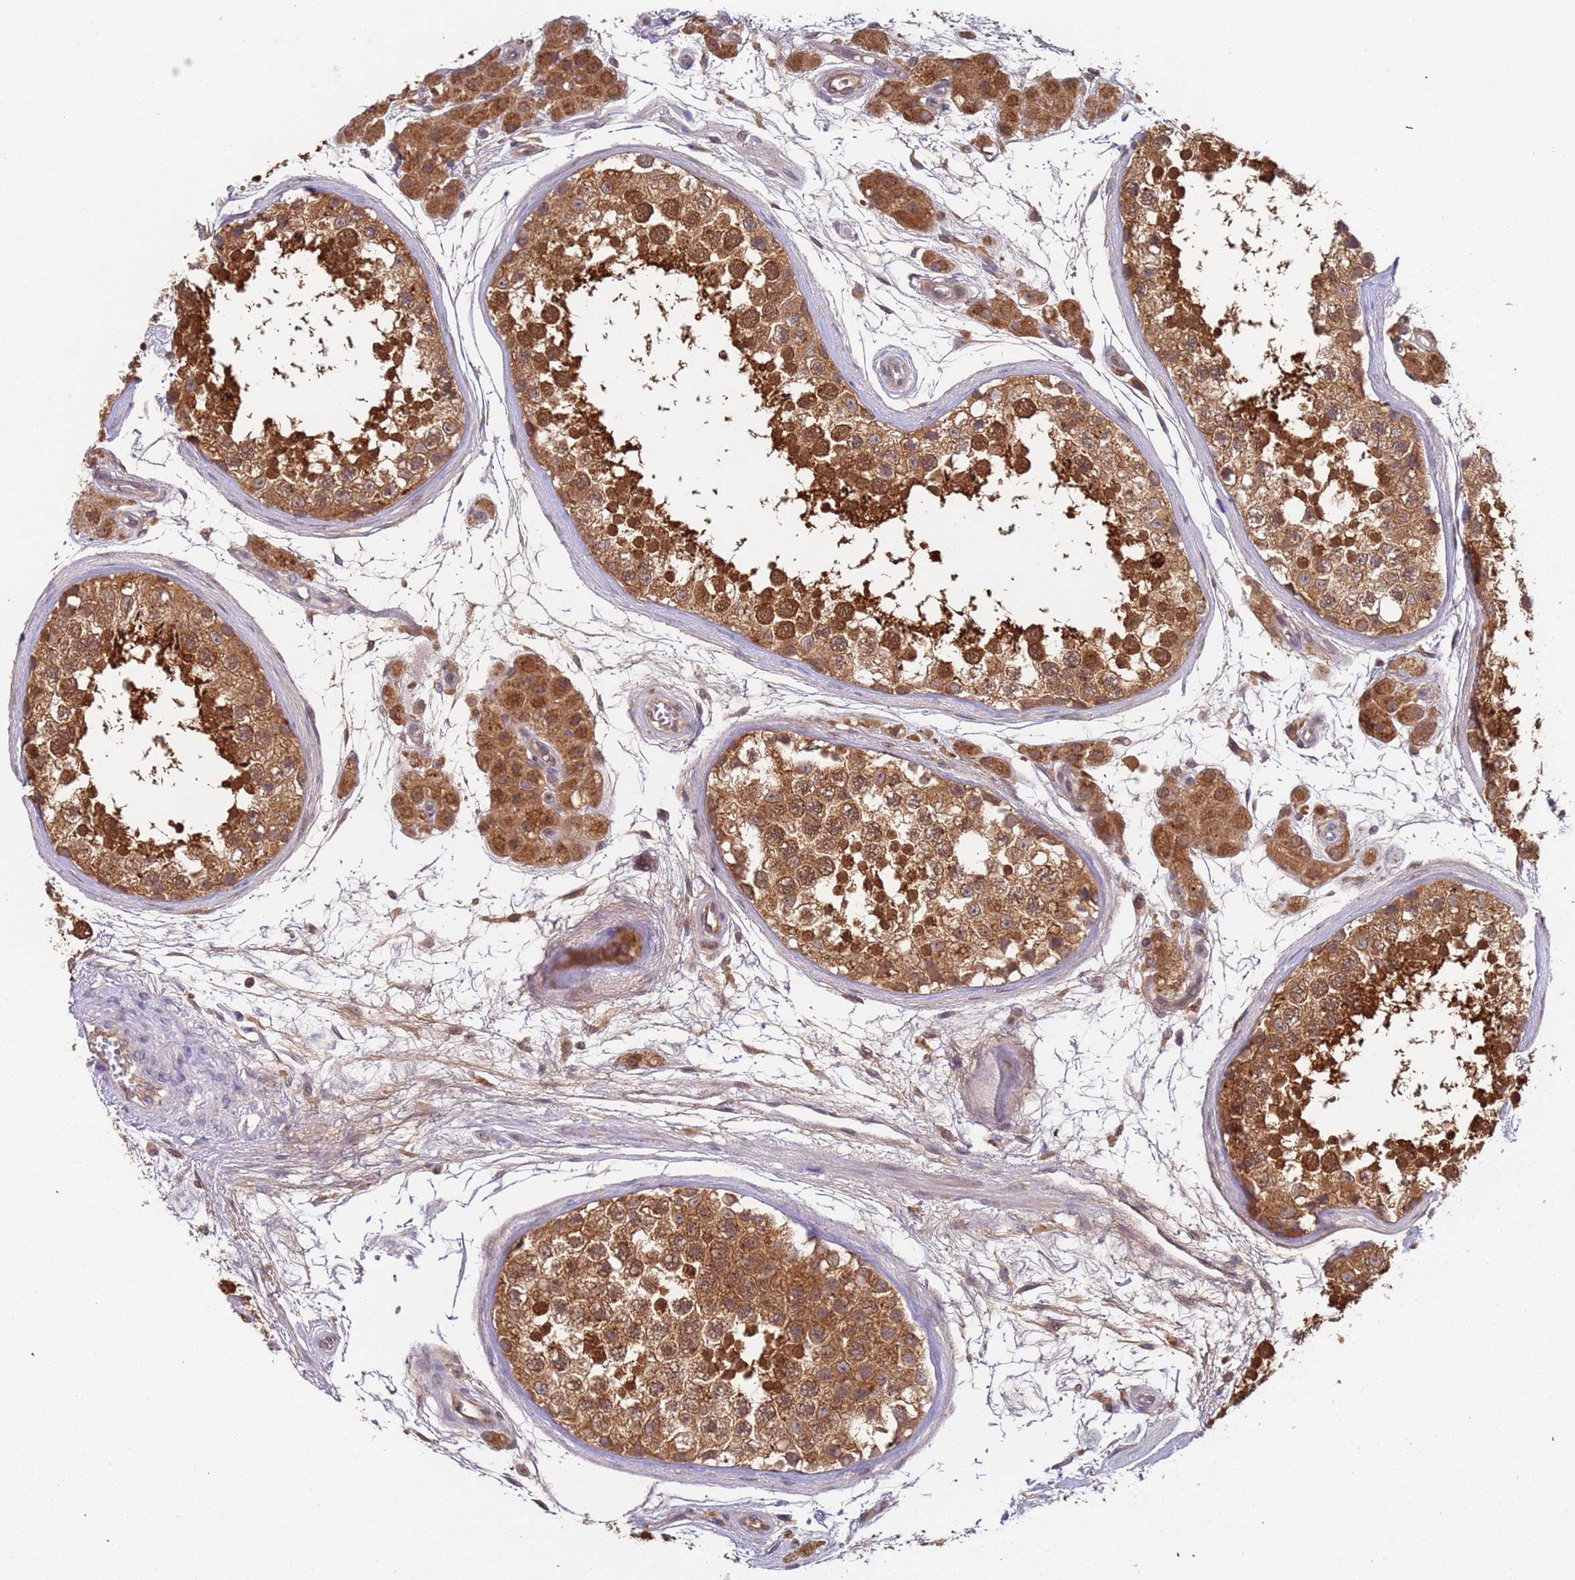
{"staining": {"intensity": "strong", "quantity": ">75%", "location": "cytoplasmic/membranous"}, "tissue": "testis", "cell_type": "Cells in seminiferous ducts", "image_type": "normal", "snomed": [{"axis": "morphology", "description": "Normal tissue, NOS"}, {"axis": "topography", "description": "Testis"}], "caption": "Benign testis exhibits strong cytoplasmic/membranous expression in about >75% of cells in seminiferous ducts (DAB IHC with brightfield microscopy, high magnification)..", "gene": "OR5A2", "patient": {"sex": "male", "age": 56}}